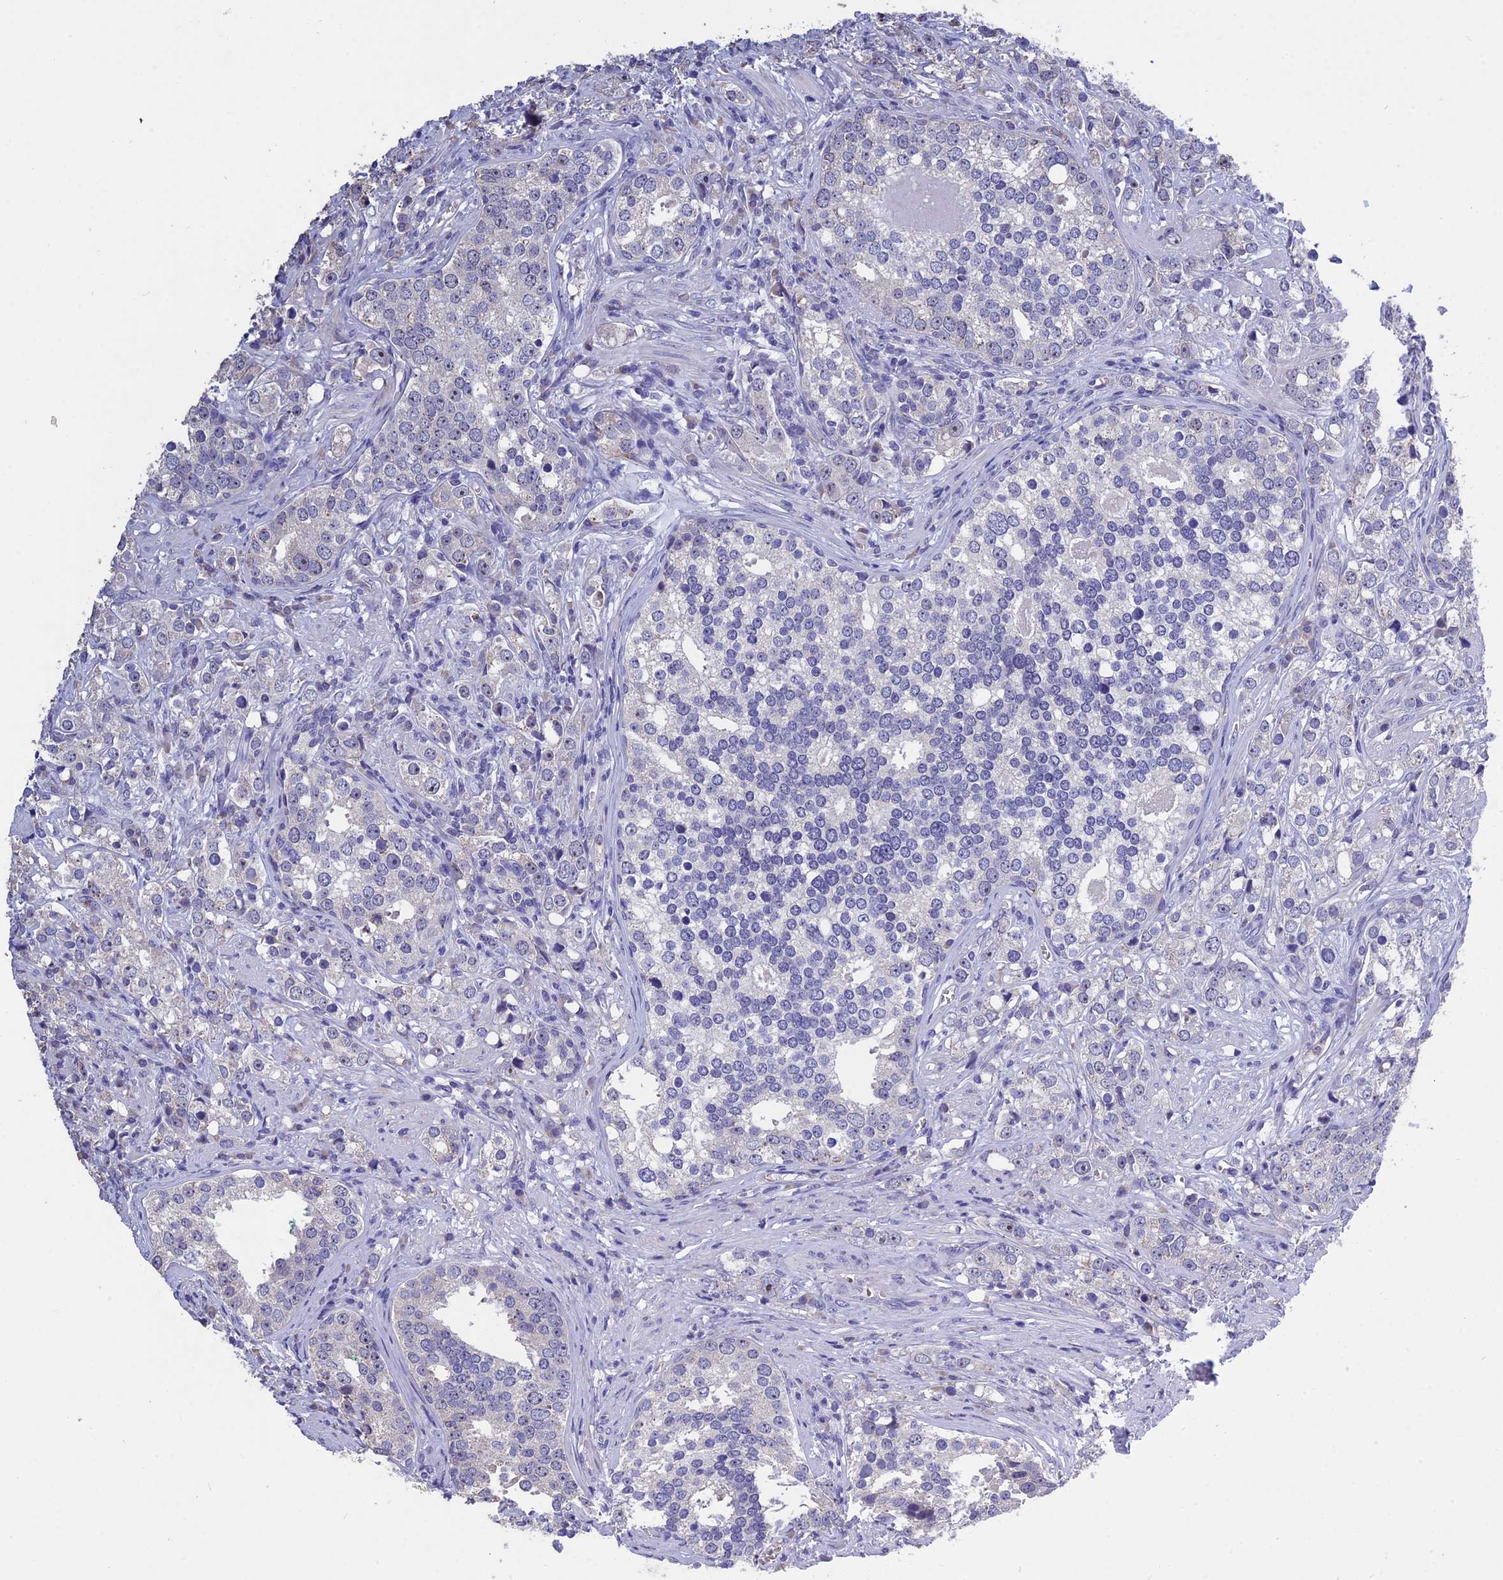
{"staining": {"intensity": "negative", "quantity": "none", "location": "none"}, "tissue": "prostate cancer", "cell_type": "Tumor cells", "image_type": "cancer", "snomed": [{"axis": "morphology", "description": "Adenocarcinoma, High grade"}, {"axis": "topography", "description": "Prostate"}], "caption": "Prostate cancer (adenocarcinoma (high-grade)) was stained to show a protein in brown. There is no significant expression in tumor cells.", "gene": "KNOP1", "patient": {"sex": "male", "age": 71}}